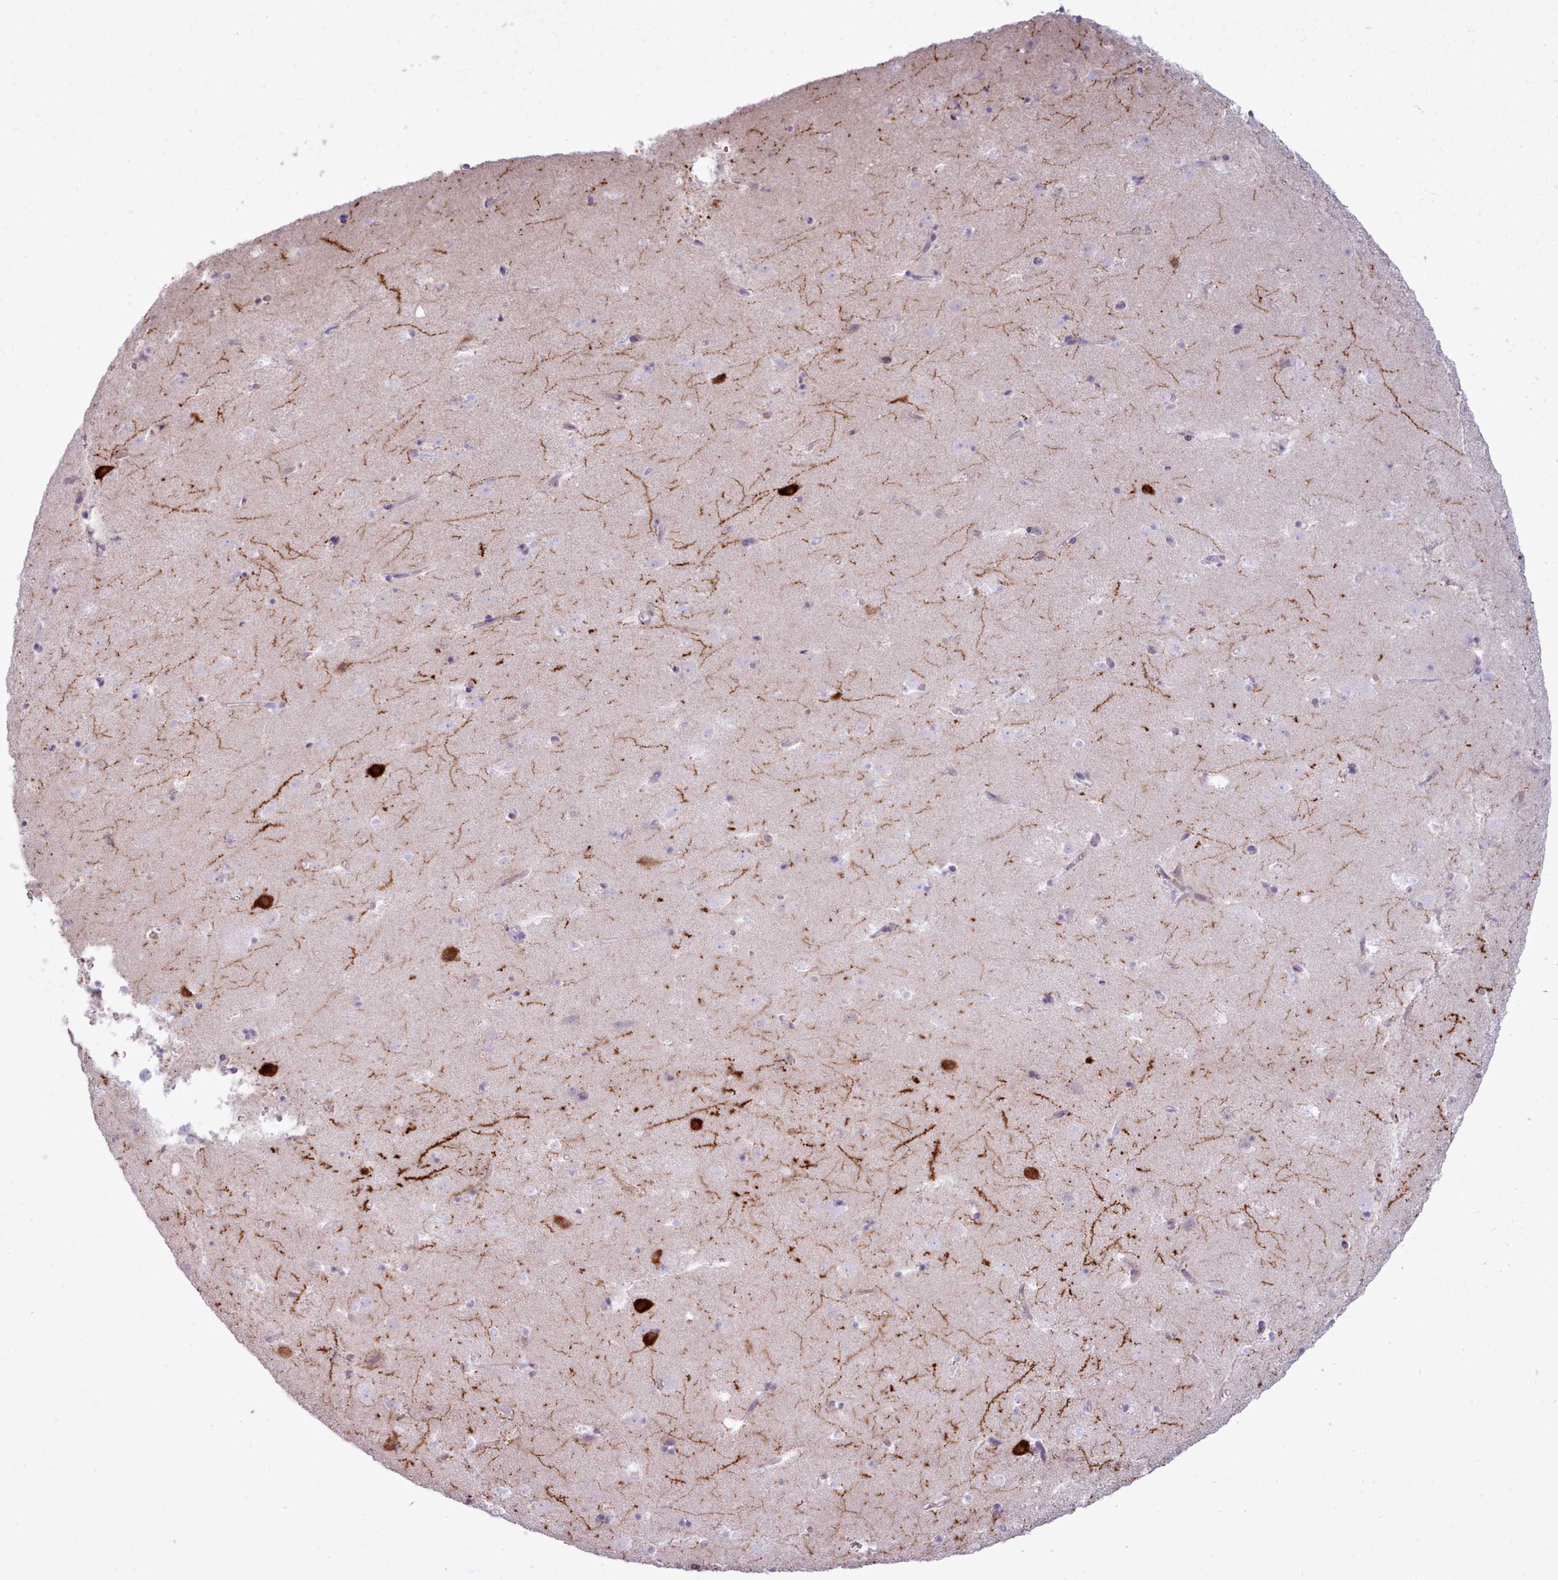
{"staining": {"intensity": "negative", "quantity": "none", "location": "none"}, "tissue": "caudate", "cell_type": "Glial cells", "image_type": "normal", "snomed": [{"axis": "morphology", "description": "Normal tissue, NOS"}, {"axis": "topography", "description": "Lateral ventricle wall"}], "caption": "Histopathology image shows no significant protein positivity in glial cells of normal caudate. (IHC, brightfield microscopy, high magnification).", "gene": "BDKRB2", "patient": {"sex": "male", "age": 58}}